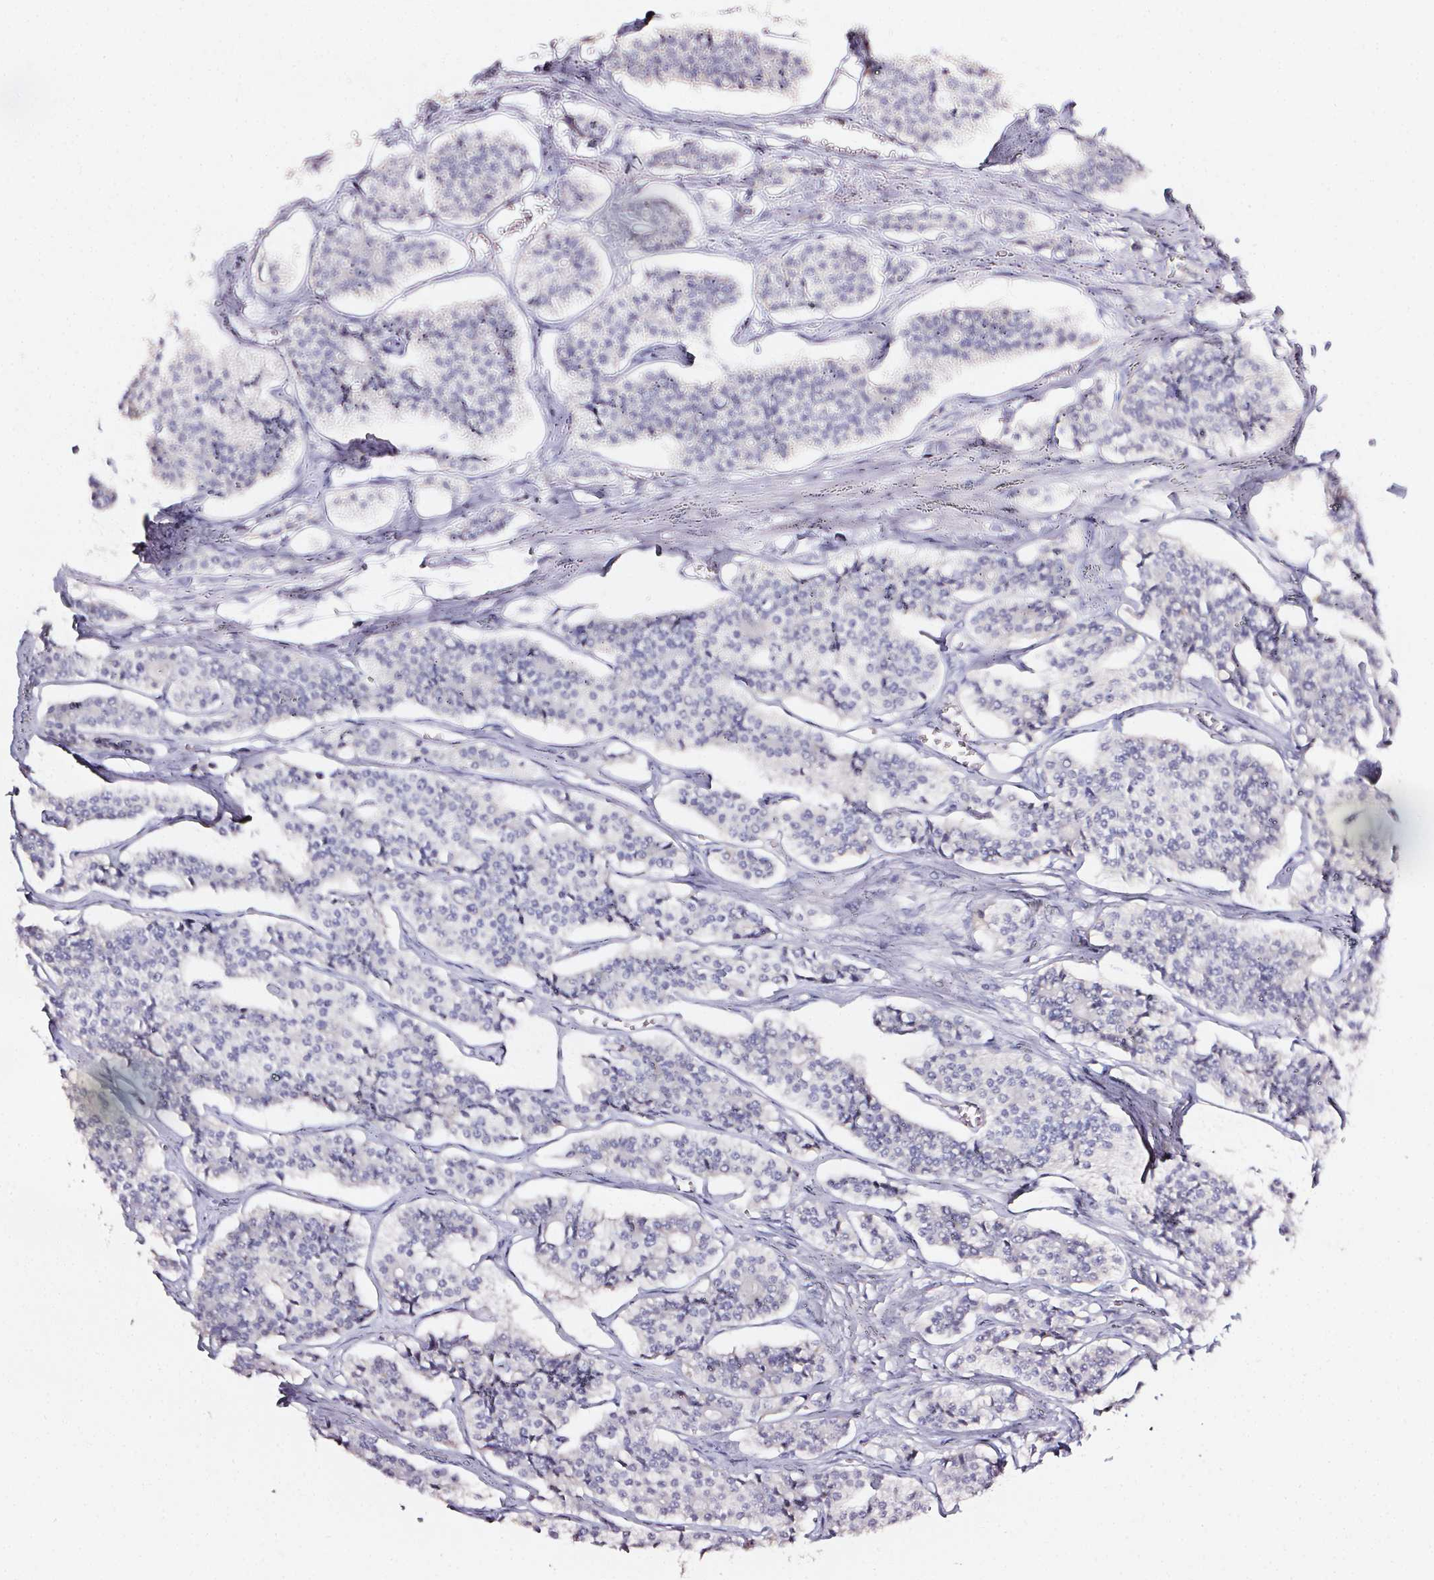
{"staining": {"intensity": "negative", "quantity": "none", "location": "none"}, "tissue": "carcinoid", "cell_type": "Tumor cells", "image_type": "cancer", "snomed": [{"axis": "morphology", "description": "Carcinoid, malignant, NOS"}, {"axis": "topography", "description": "Small intestine"}], "caption": "High magnification brightfield microscopy of carcinoid stained with DAB (brown) and counterstained with hematoxylin (blue): tumor cells show no significant staining.", "gene": "NTRK1", "patient": {"sex": "male", "age": 63}}